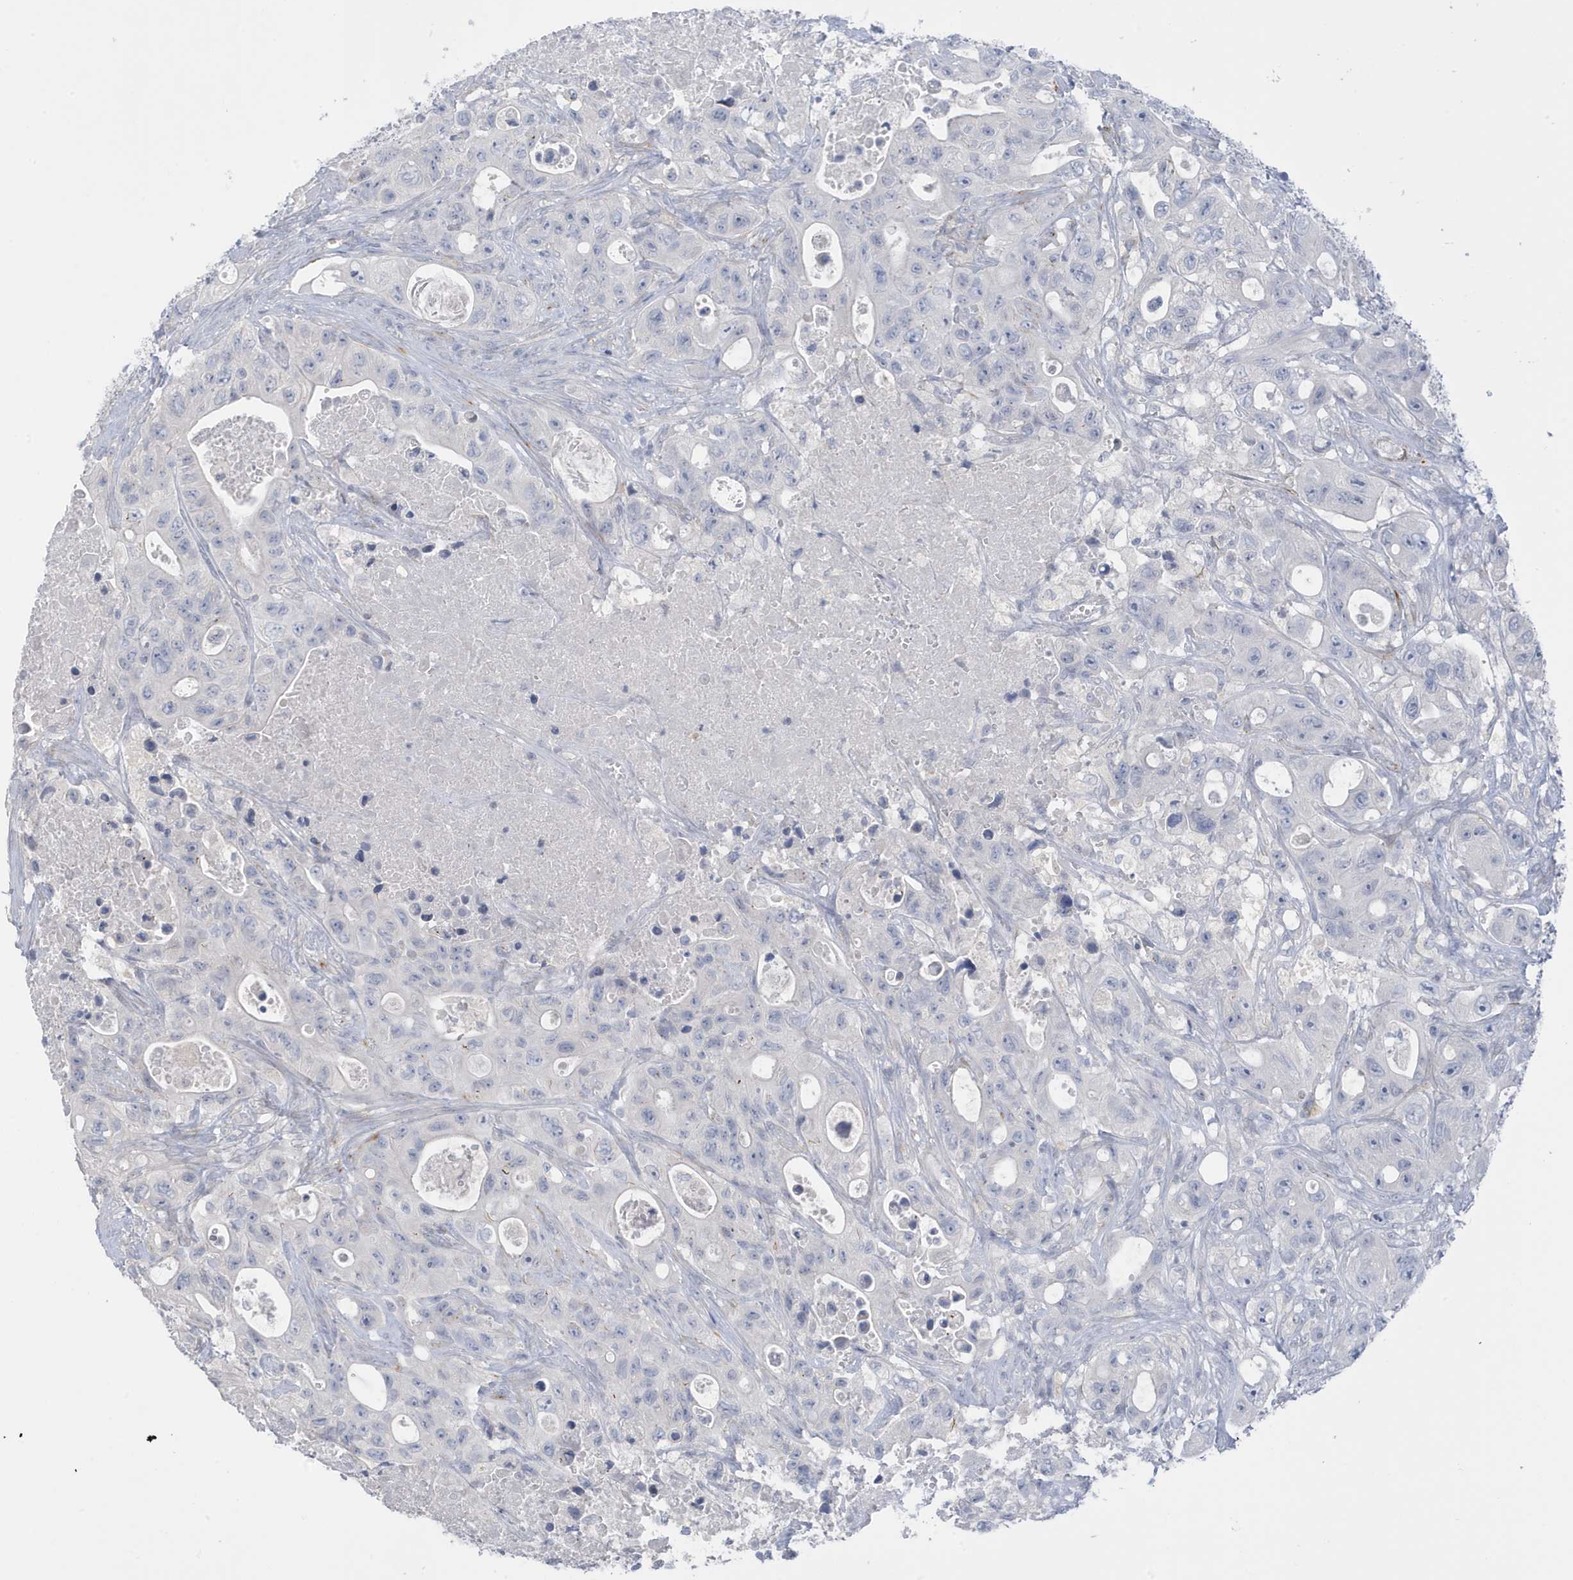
{"staining": {"intensity": "negative", "quantity": "none", "location": "none"}, "tissue": "colorectal cancer", "cell_type": "Tumor cells", "image_type": "cancer", "snomed": [{"axis": "morphology", "description": "Adenocarcinoma, NOS"}, {"axis": "topography", "description": "Colon"}], "caption": "Human adenocarcinoma (colorectal) stained for a protein using IHC displays no staining in tumor cells.", "gene": "PERM1", "patient": {"sex": "female", "age": 46}}